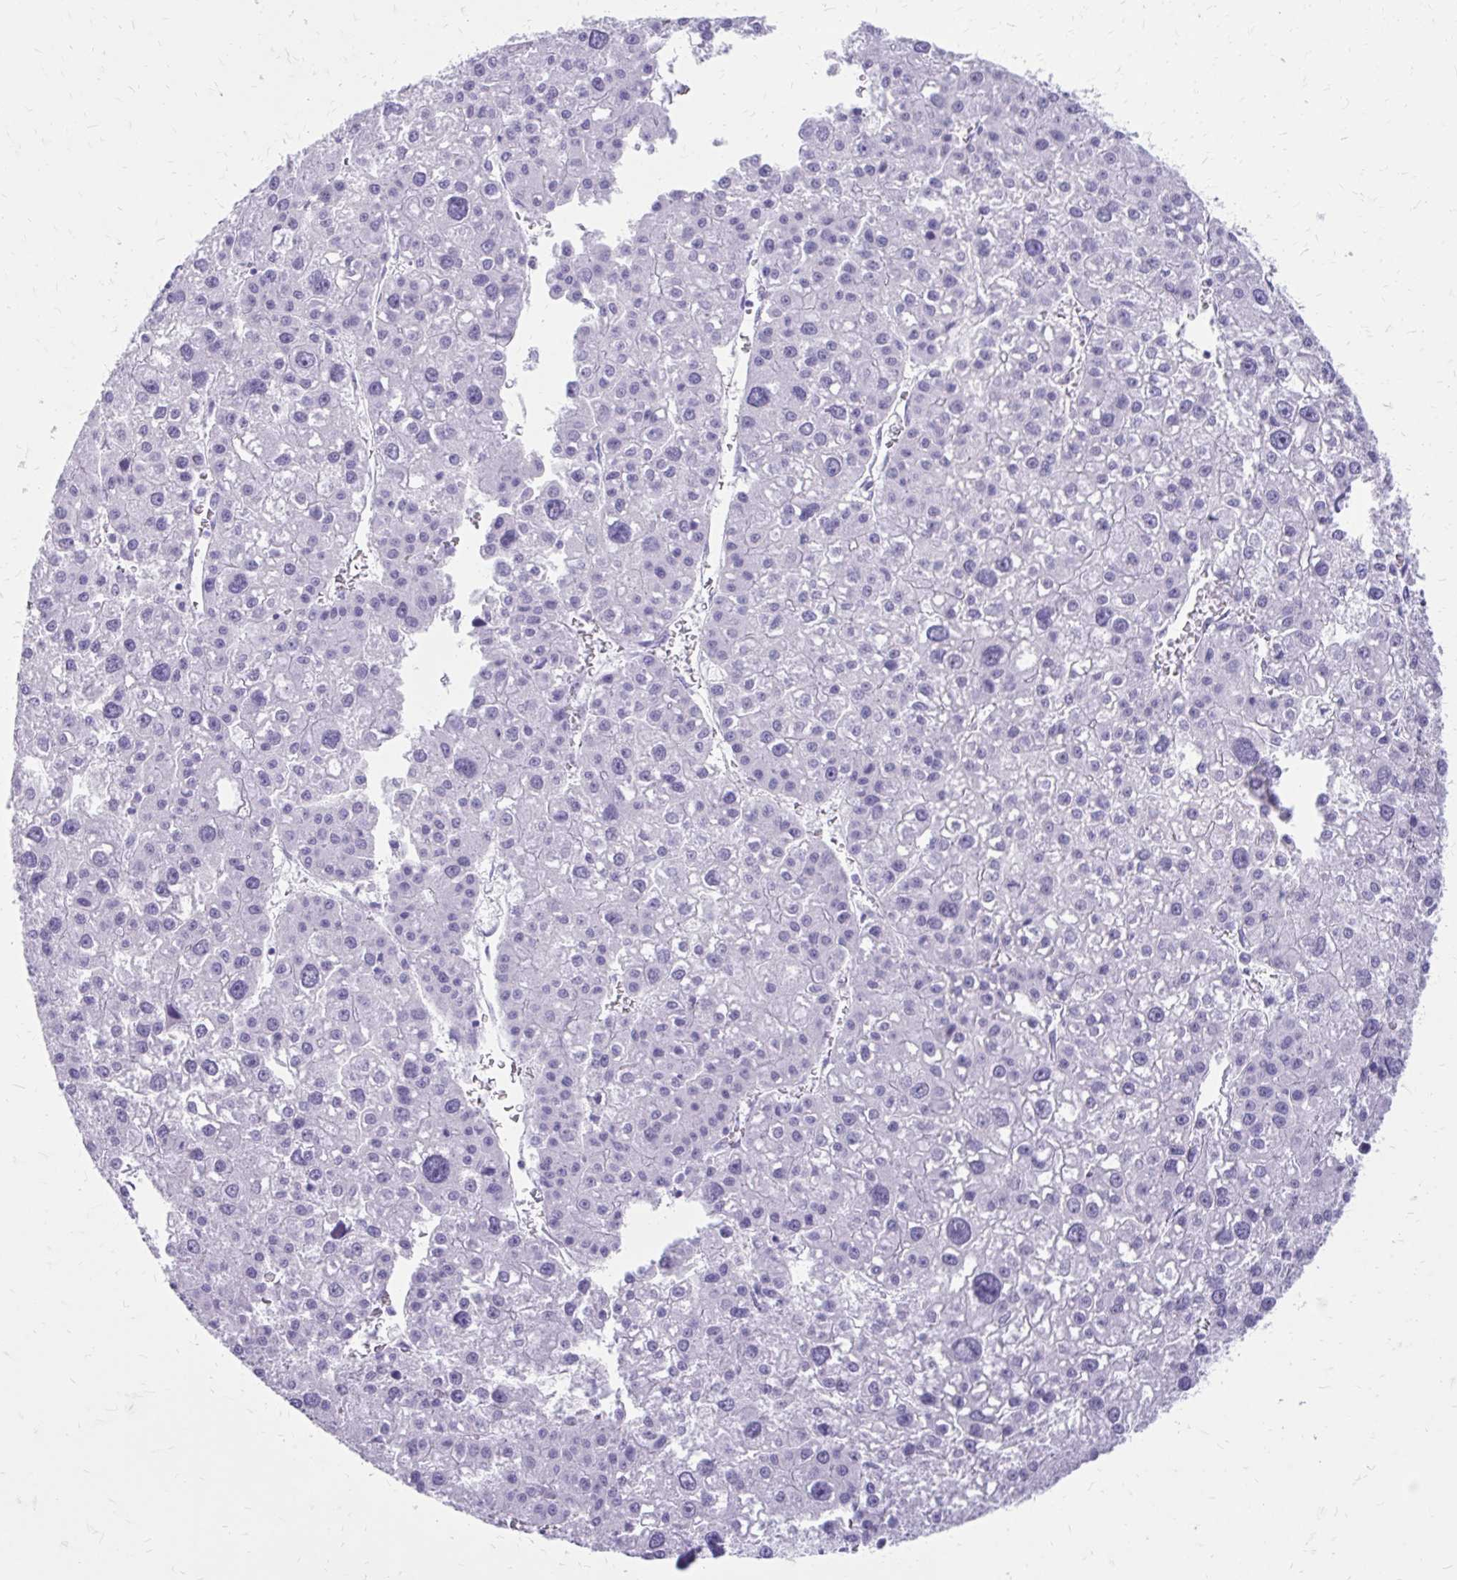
{"staining": {"intensity": "negative", "quantity": "none", "location": "none"}, "tissue": "liver cancer", "cell_type": "Tumor cells", "image_type": "cancer", "snomed": [{"axis": "morphology", "description": "Carcinoma, Hepatocellular, NOS"}, {"axis": "topography", "description": "Liver"}], "caption": "High power microscopy photomicrograph of an IHC micrograph of liver cancer, revealing no significant positivity in tumor cells.", "gene": "SATL1", "patient": {"sex": "male", "age": 73}}